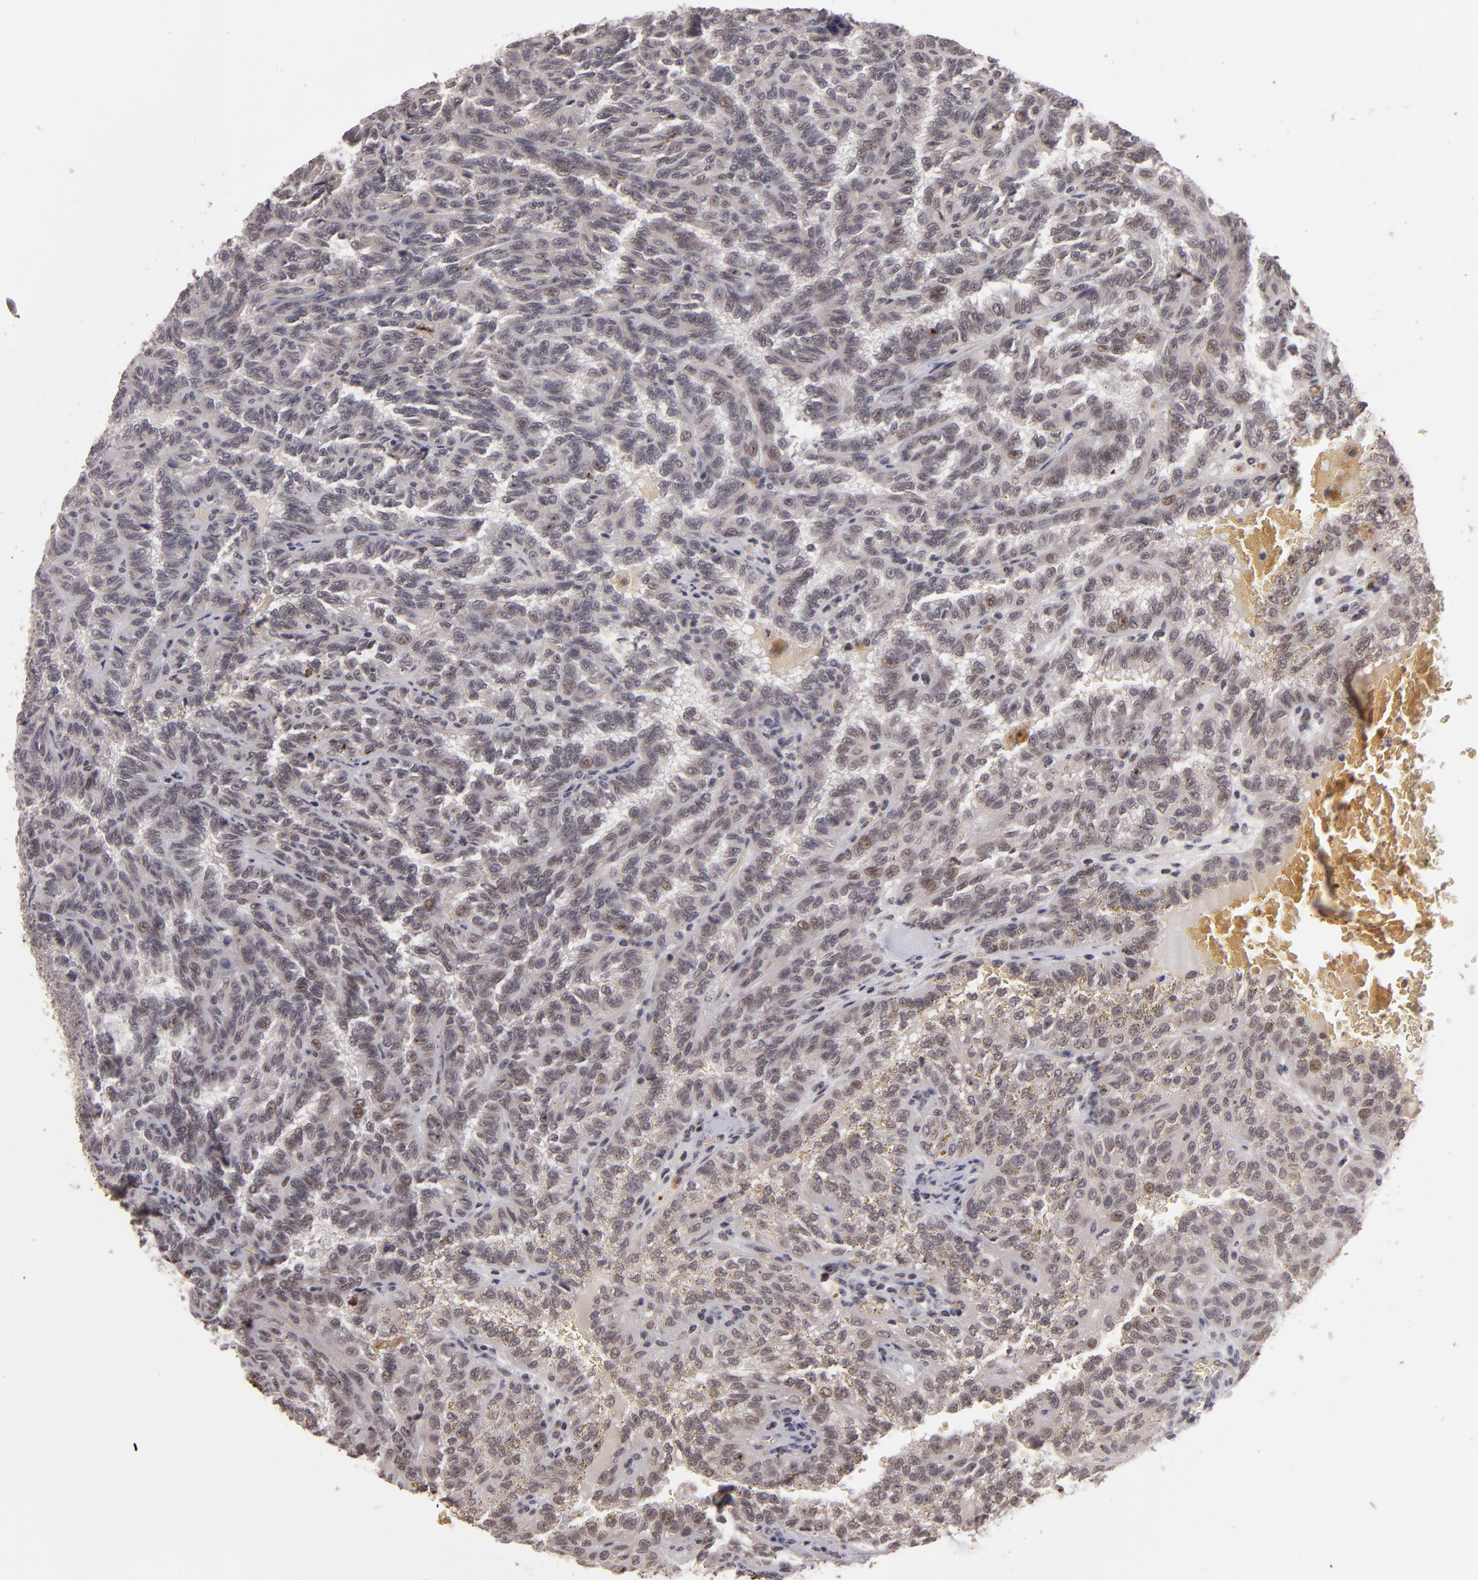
{"staining": {"intensity": "weak", "quantity": "25%-75%", "location": "cytoplasmic/membranous"}, "tissue": "renal cancer", "cell_type": "Tumor cells", "image_type": "cancer", "snomed": [{"axis": "morphology", "description": "Inflammation, NOS"}, {"axis": "morphology", "description": "Adenocarcinoma, NOS"}, {"axis": "topography", "description": "Kidney"}], "caption": "IHC micrograph of renal cancer (adenocarcinoma) stained for a protein (brown), which exhibits low levels of weak cytoplasmic/membranous positivity in about 25%-75% of tumor cells.", "gene": "DFFA", "patient": {"sex": "male", "age": 68}}